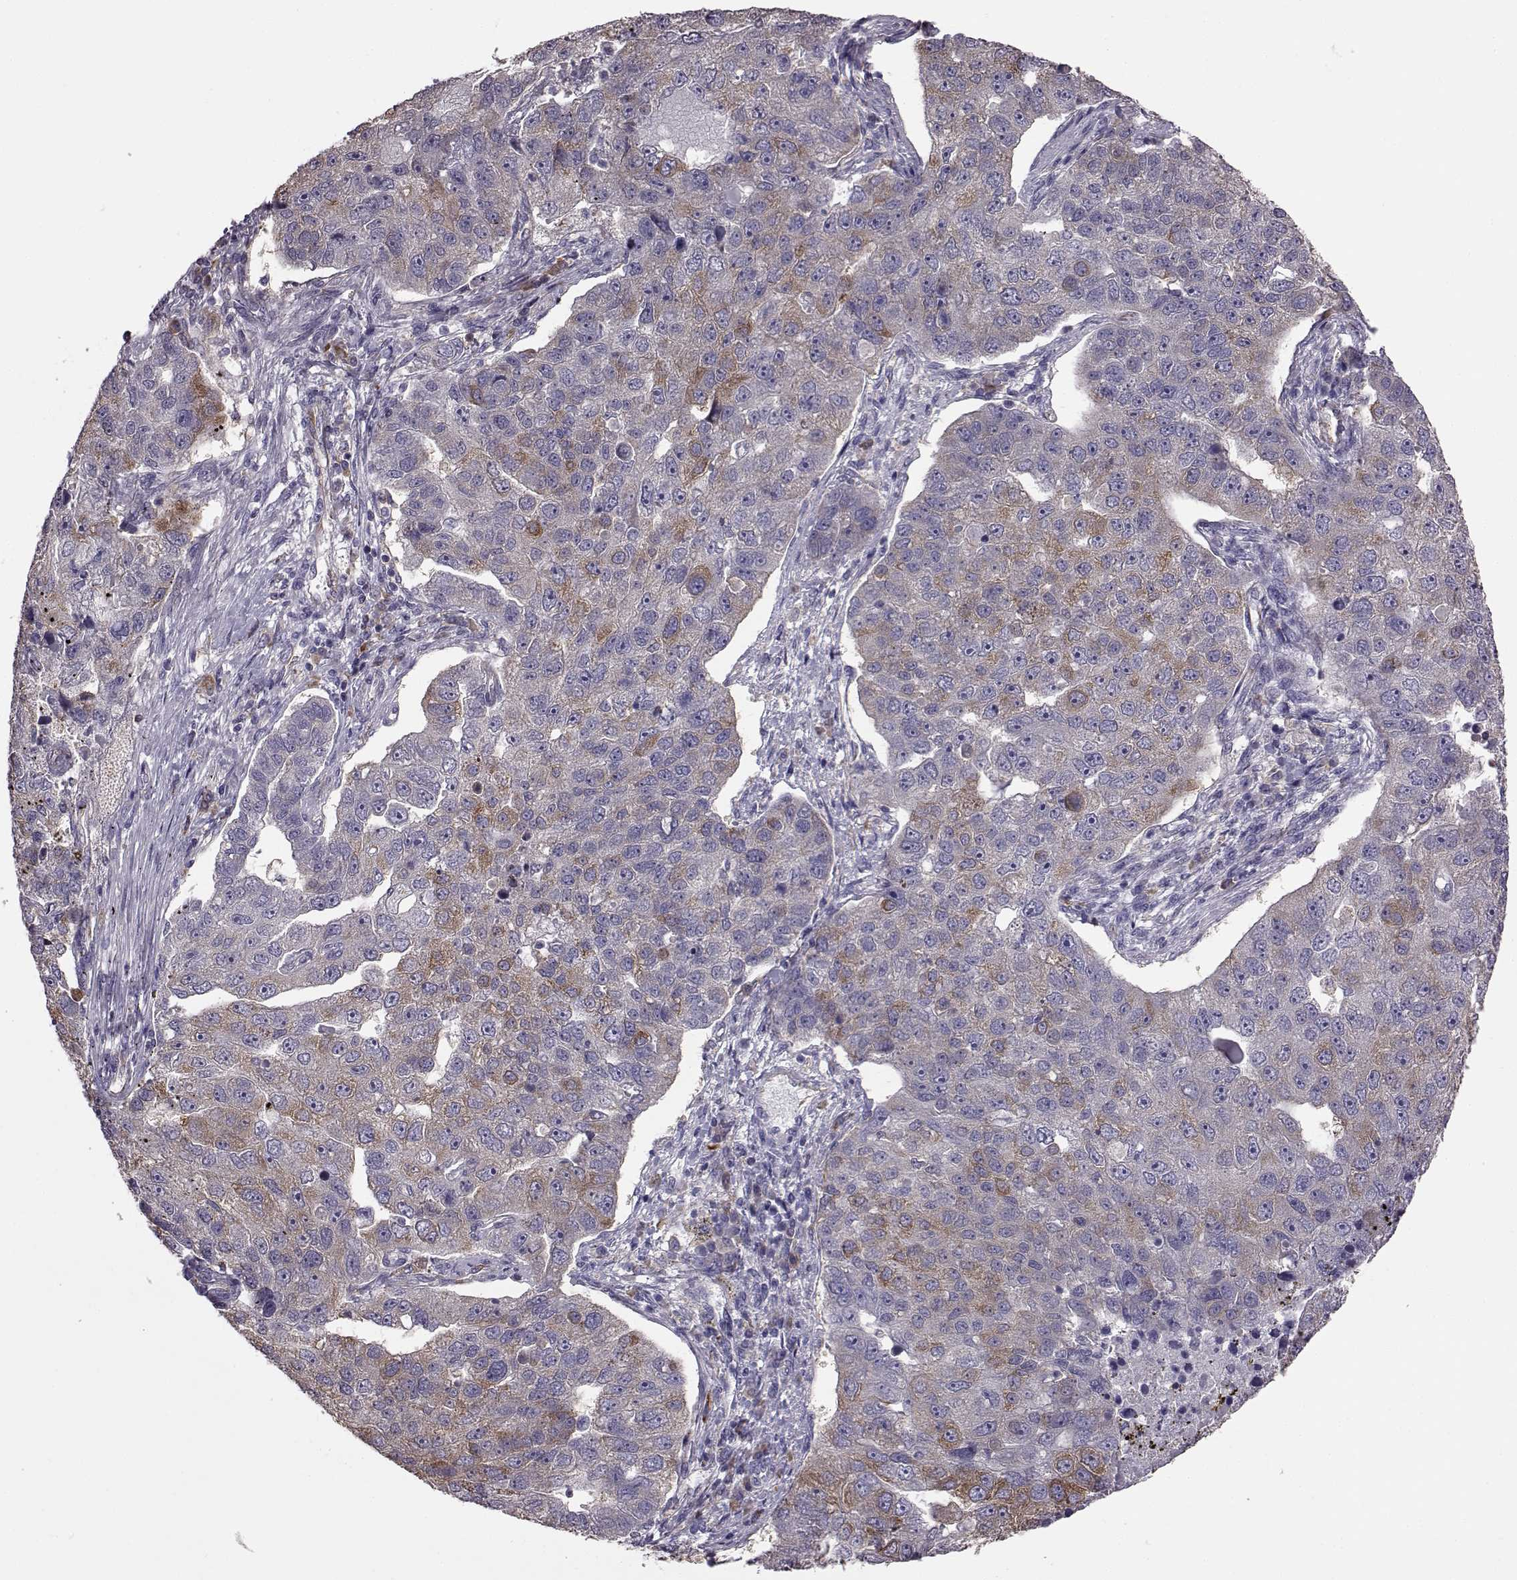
{"staining": {"intensity": "moderate", "quantity": "<25%", "location": "cytoplasmic/membranous"}, "tissue": "pancreatic cancer", "cell_type": "Tumor cells", "image_type": "cancer", "snomed": [{"axis": "morphology", "description": "Adenocarcinoma, NOS"}, {"axis": "topography", "description": "Pancreas"}], "caption": "Pancreatic adenocarcinoma stained for a protein (brown) shows moderate cytoplasmic/membranous positive positivity in about <25% of tumor cells.", "gene": "ADGRG2", "patient": {"sex": "female", "age": 61}}